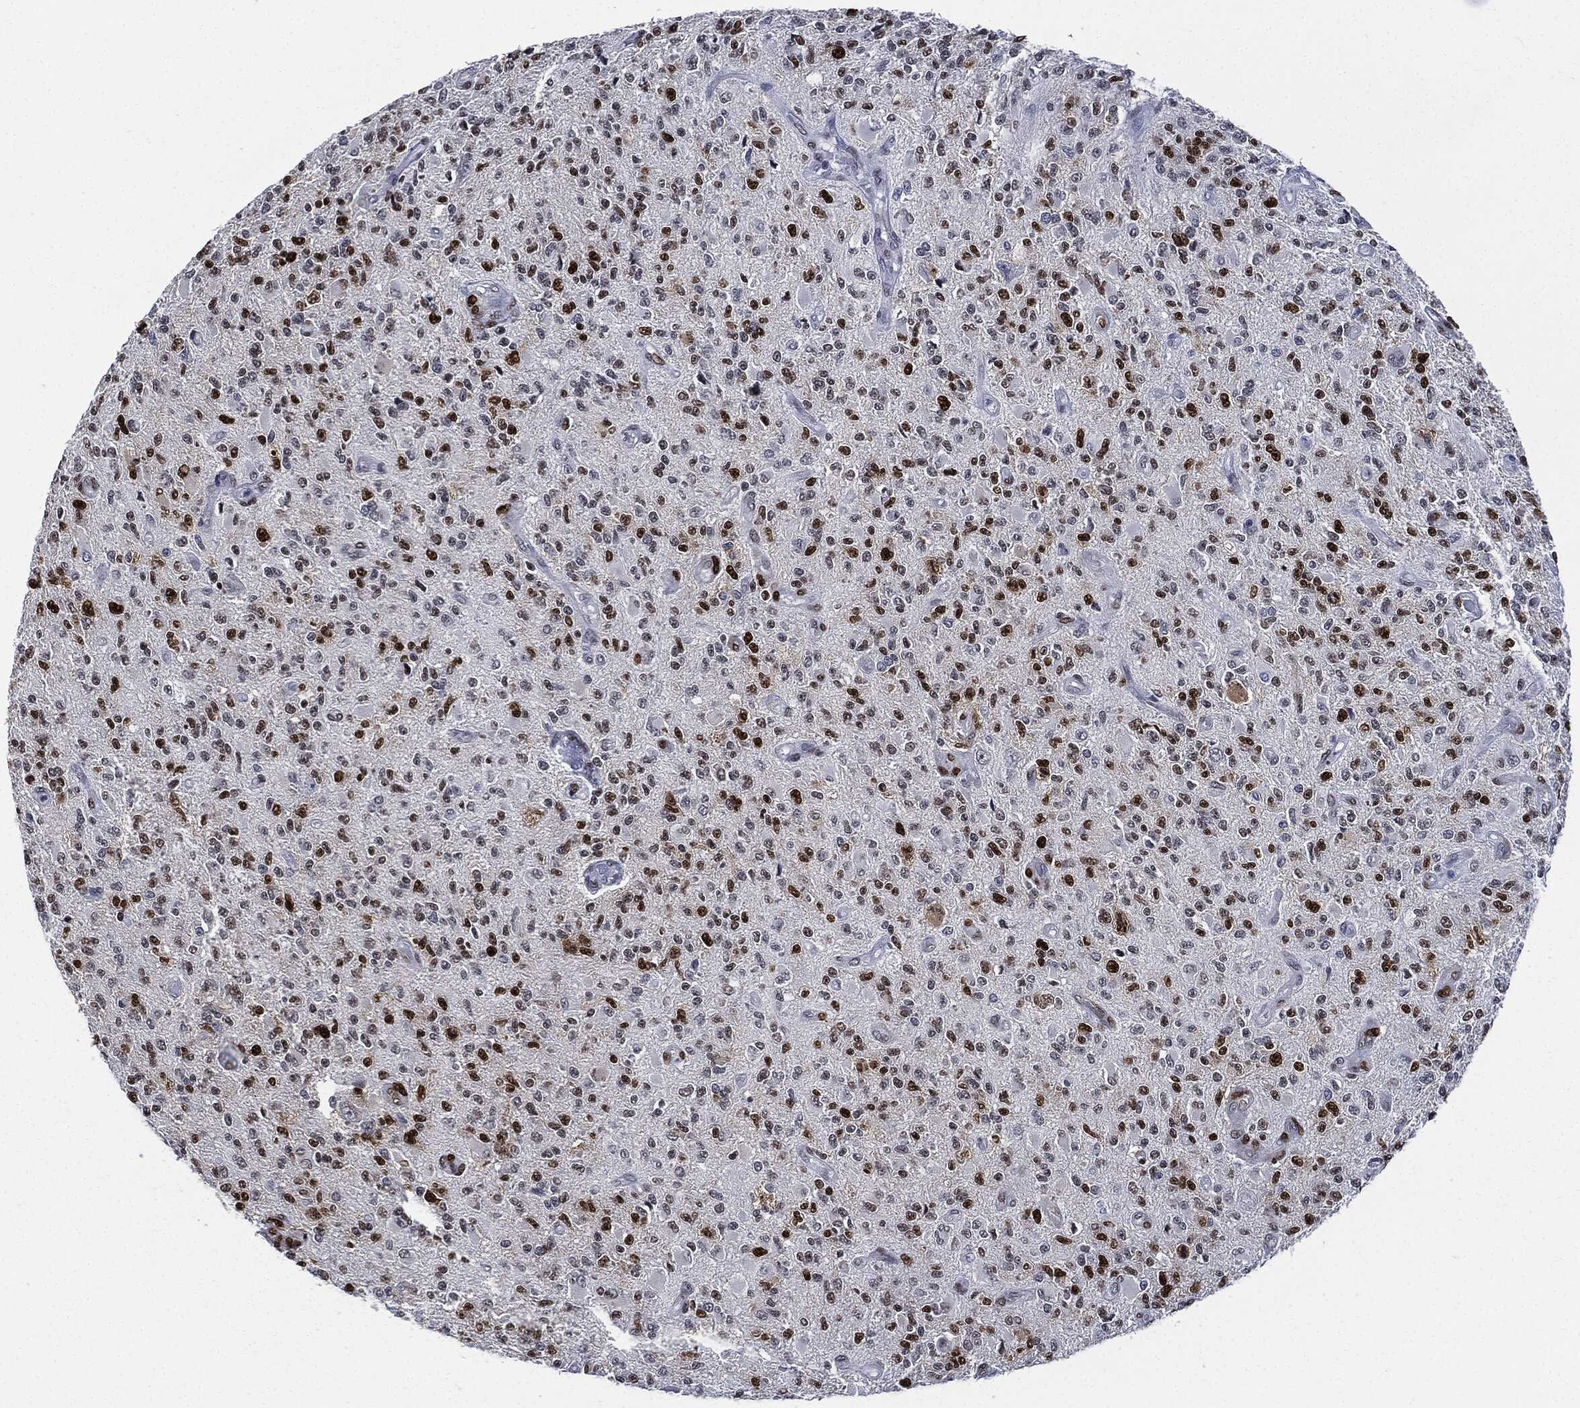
{"staining": {"intensity": "strong", "quantity": "25%-75%", "location": "nuclear"}, "tissue": "glioma", "cell_type": "Tumor cells", "image_type": "cancer", "snomed": [{"axis": "morphology", "description": "Glioma, malignant, High grade"}, {"axis": "topography", "description": "Brain"}], "caption": "Malignant glioma (high-grade) stained with IHC displays strong nuclear positivity in approximately 25%-75% of tumor cells.", "gene": "PCNA", "patient": {"sex": "female", "age": 63}}